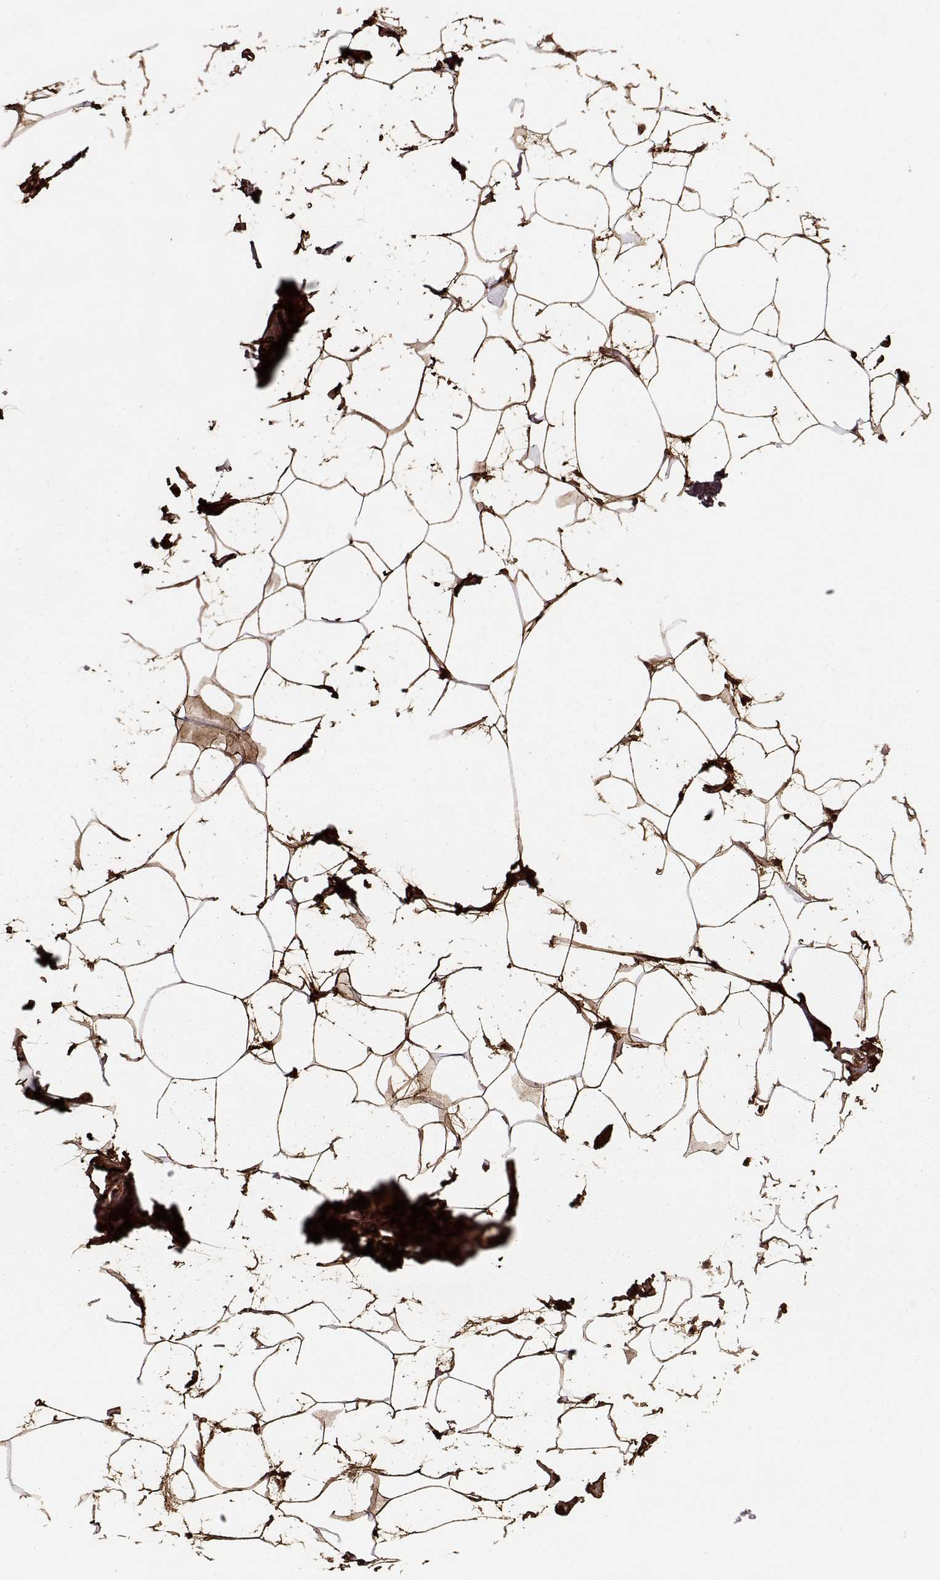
{"staining": {"intensity": "strong", "quantity": ">75%", "location": "cytoplasmic/membranous"}, "tissue": "breast", "cell_type": "Adipocytes", "image_type": "normal", "snomed": [{"axis": "morphology", "description": "Normal tissue, NOS"}, {"axis": "topography", "description": "Breast"}], "caption": "High-magnification brightfield microscopy of normal breast stained with DAB (brown) and counterstained with hematoxylin (blue). adipocytes exhibit strong cytoplasmic/membranous expression is identified in approximately>75% of cells.", "gene": "LUM", "patient": {"sex": "female", "age": 32}}